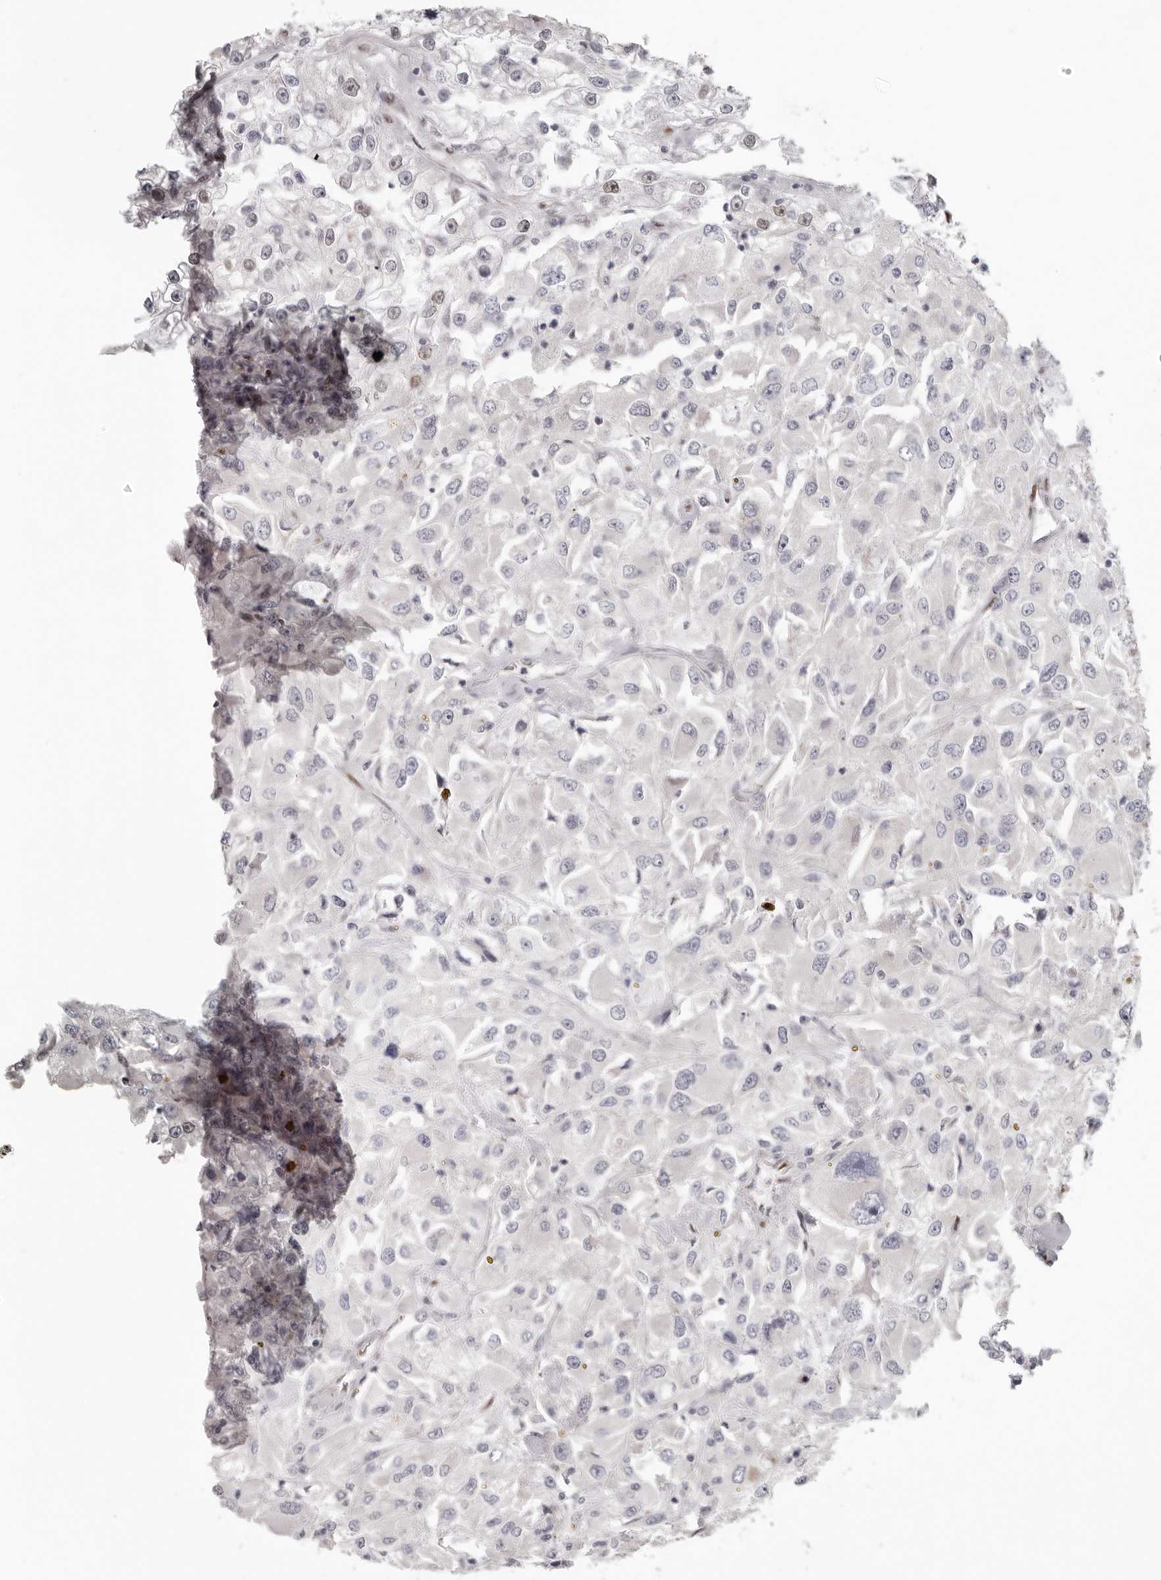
{"staining": {"intensity": "moderate", "quantity": "<25%", "location": "nuclear"}, "tissue": "renal cancer", "cell_type": "Tumor cells", "image_type": "cancer", "snomed": [{"axis": "morphology", "description": "Adenocarcinoma, NOS"}, {"axis": "topography", "description": "Kidney"}], "caption": "Renal cancer (adenocarcinoma) stained with a brown dye shows moderate nuclear positive staining in about <25% of tumor cells.", "gene": "SRP19", "patient": {"sex": "female", "age": 52}}